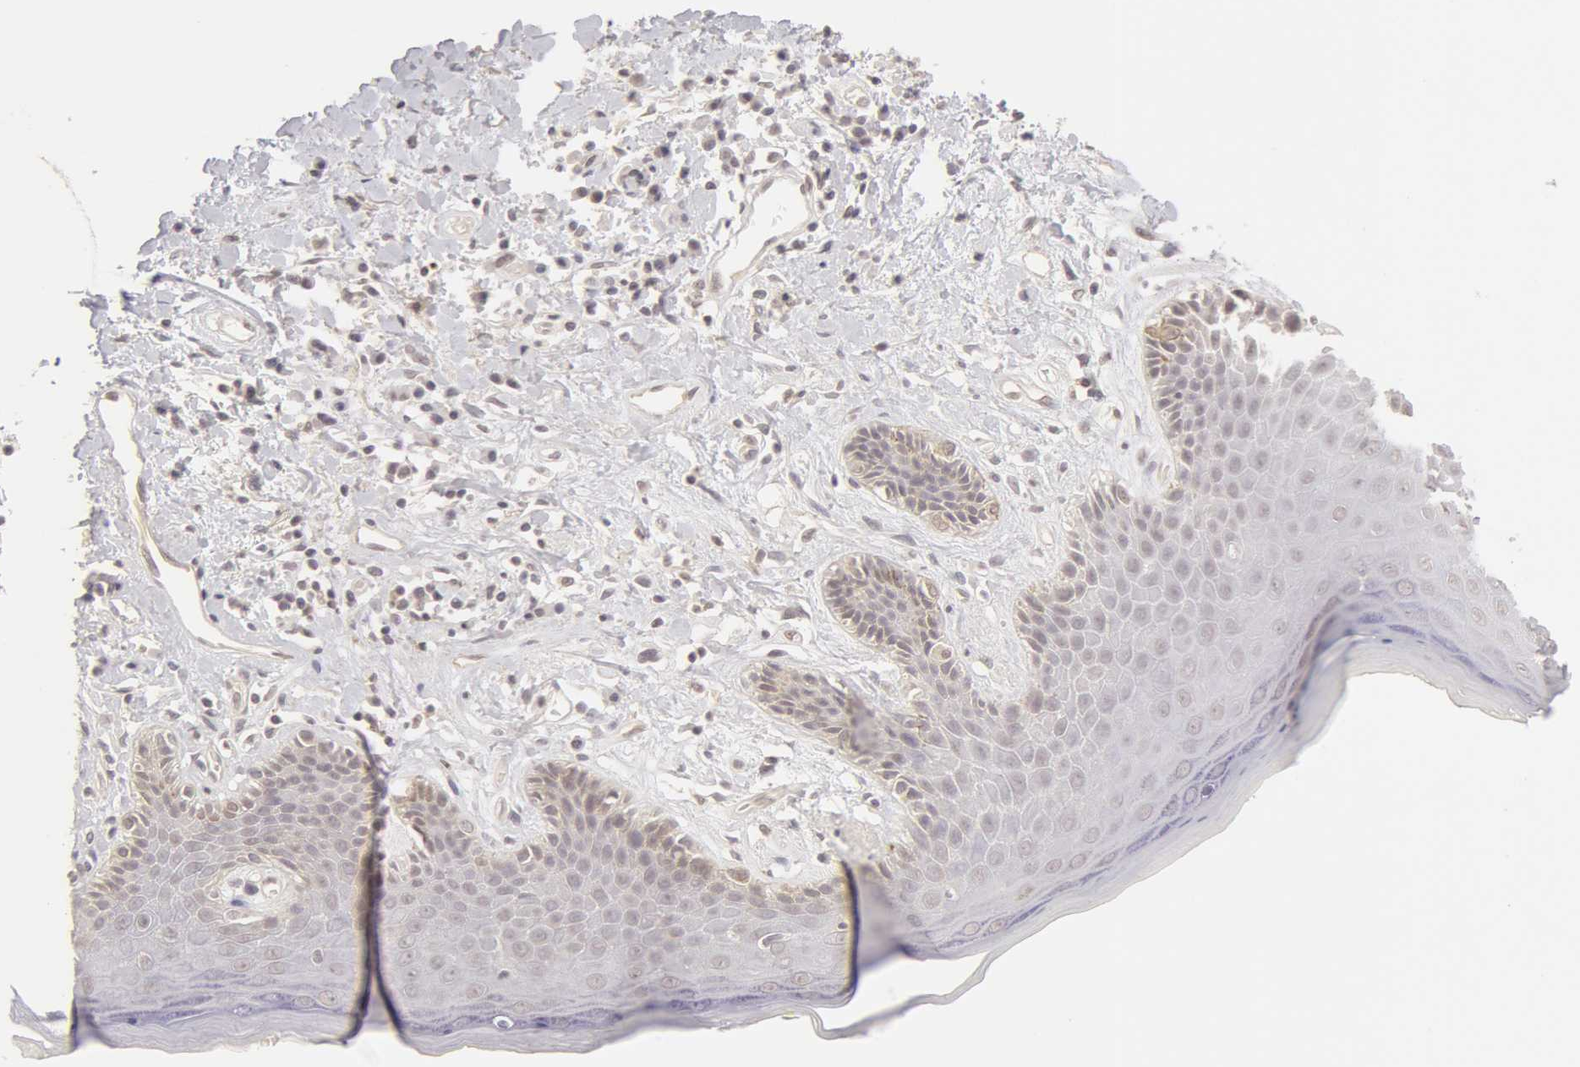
{"staining": {"intensity": "negative", "quantity": "none", "location": "none"}, "tissue": "skin", "cell_type": "Epidermal cells", "image_type": "normal", "snomed": [{"axis": "morphology", "description": "Normal tissue, NOS"}, {"axis": "topography", "description": "Skin"}, {"axis": "topography", "description": "Anal"}], "caption": "The image exhibits no staining of epidermal cells in normal skin.", "gene": "ADAM10", "patient": {"sex": "male", "age": 61}}